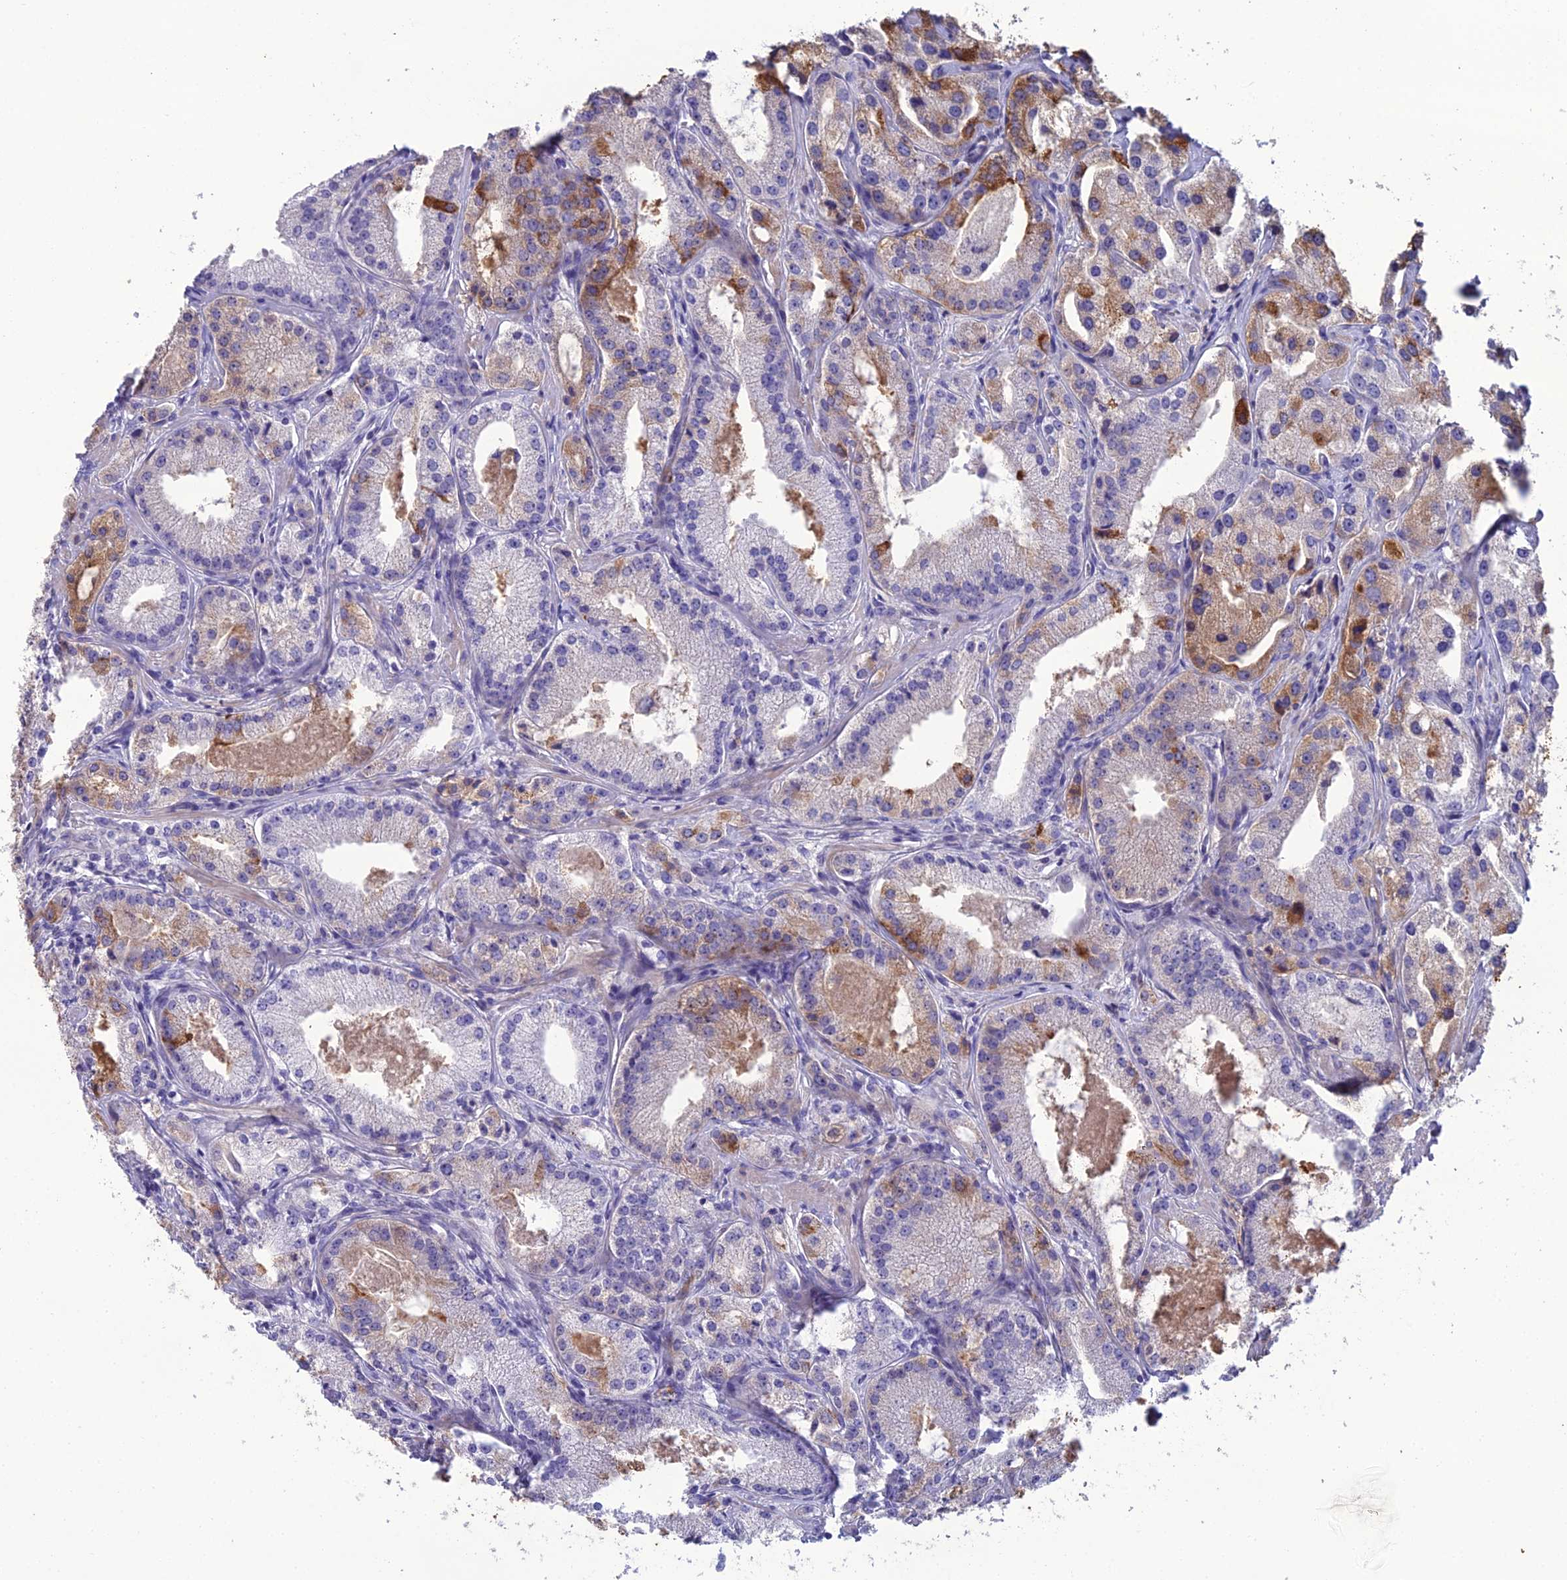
{"staining": {"intensity": "moderate", "quantity": "<25%", "location": "cytoplasmic/membranous"}, "tissue": "prostate cancer", "cell_type": "Tumor cells", "image_type": "cancer", "snomed": [{"axis": "morphology", "description": "Adenocarcinoma, Low grade"}, {"axis": "topography", "description": "Prostate"}], "caption": "A micrograph showing moderate cytoplasmic/membranous expression in about <25% of tumor cells in prostate cancer (adenocarcinoma (low-grade)), as visualized by brown immunohistochemical staining.", "gene": "OR56B1", "patient": {"sex": "male", "age": 69}}